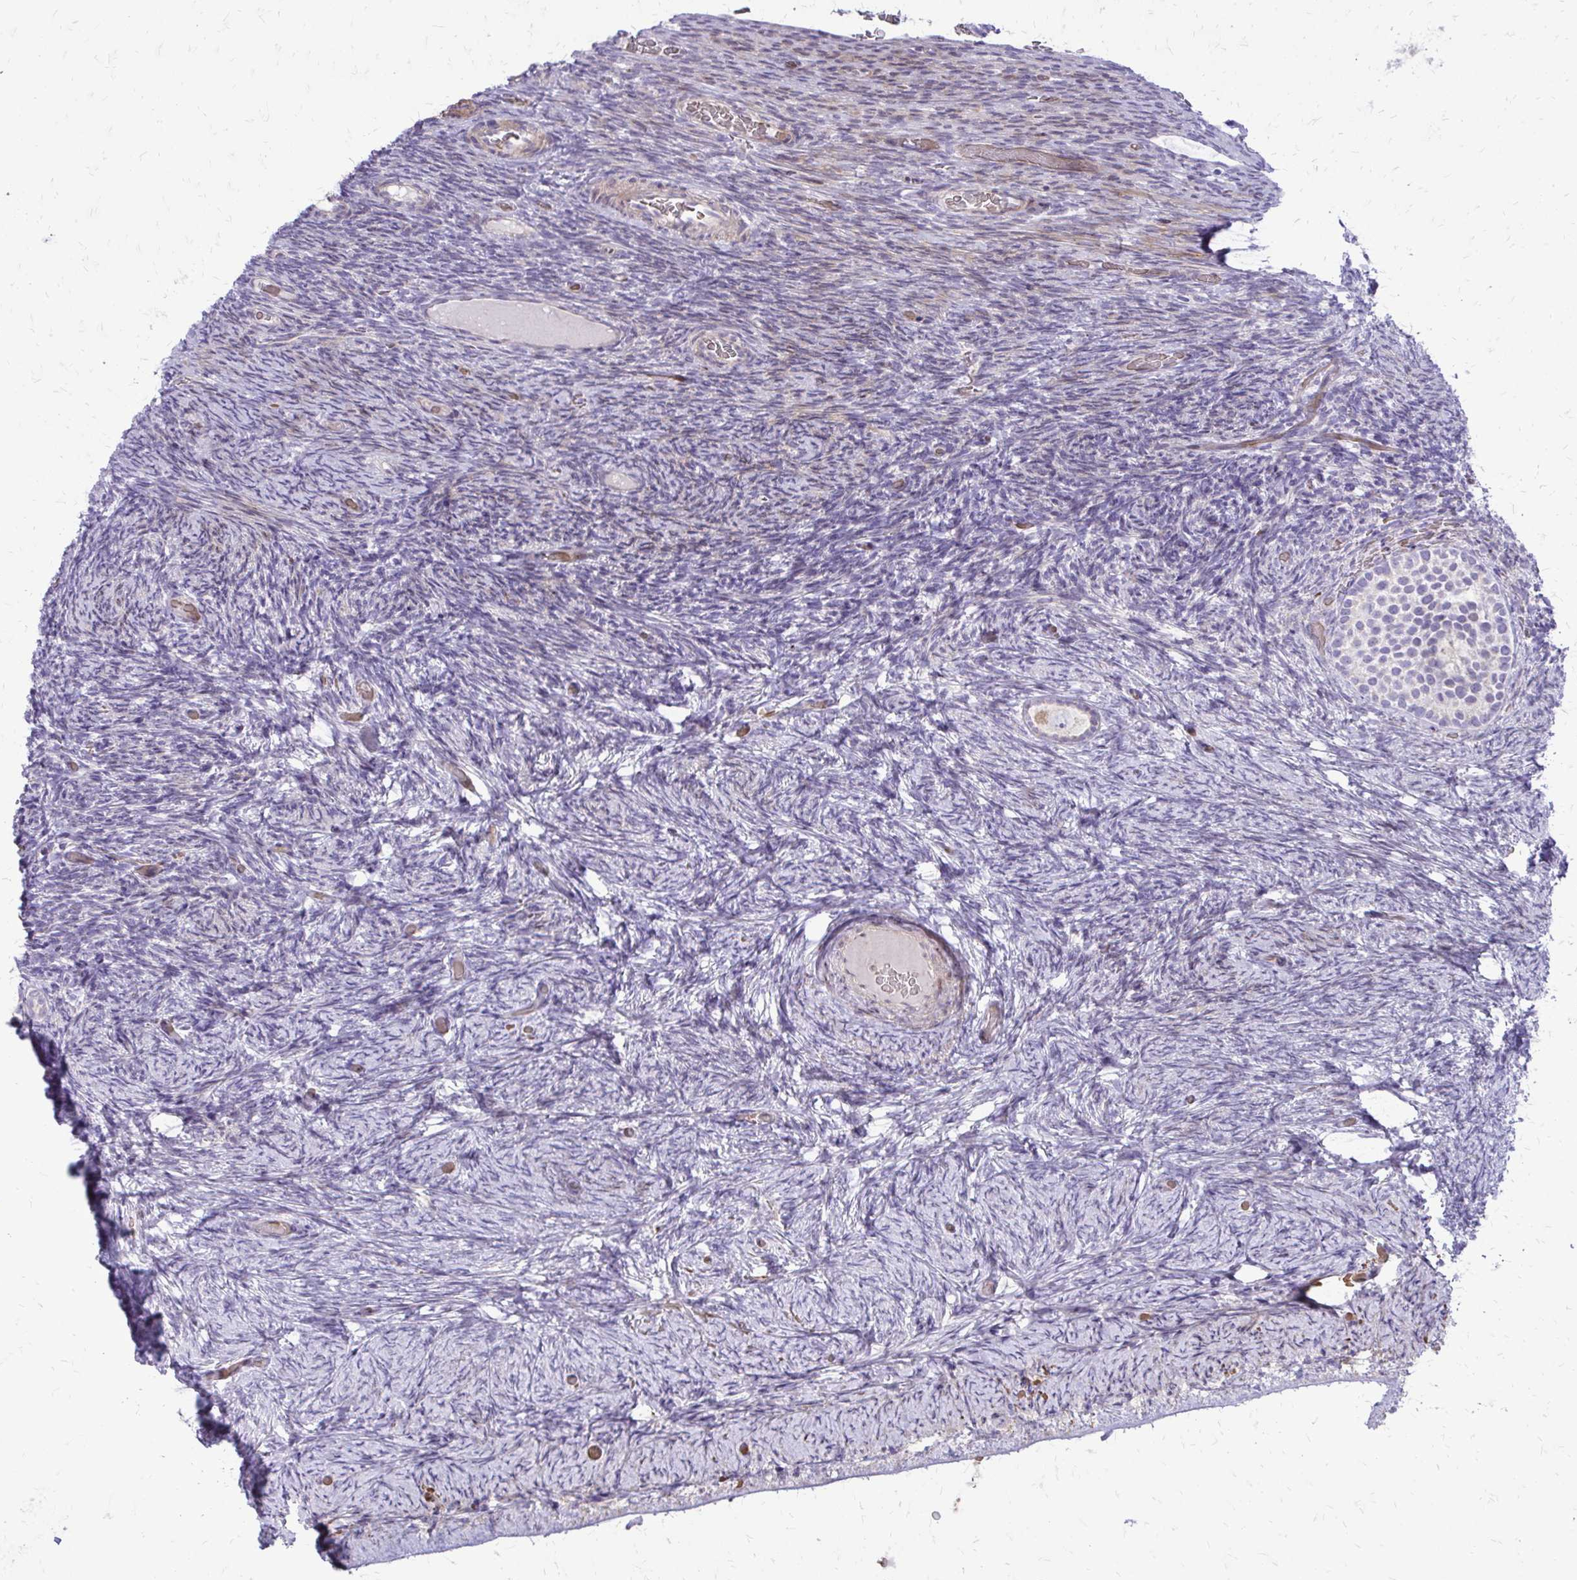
{"staining": {"intensity": "negative", "quantity": "none", "location": "none"}, "tissue": "ovary", "cell_type": "Follicle cells", "image_type": "normal", "snomed": [{"axis": "morphology", "description": "Normal tissue, NOS"}, {"axis": "topography", "description": "Ovary"}], "caption": "Immunohistochemistry (IHC) micrograph of unremarkable human ovary stained for a protein (brown), which shows no expression in follicle cells.", "gene": "FUNDC2", "patient": {"sex": "female", "age": 34}}